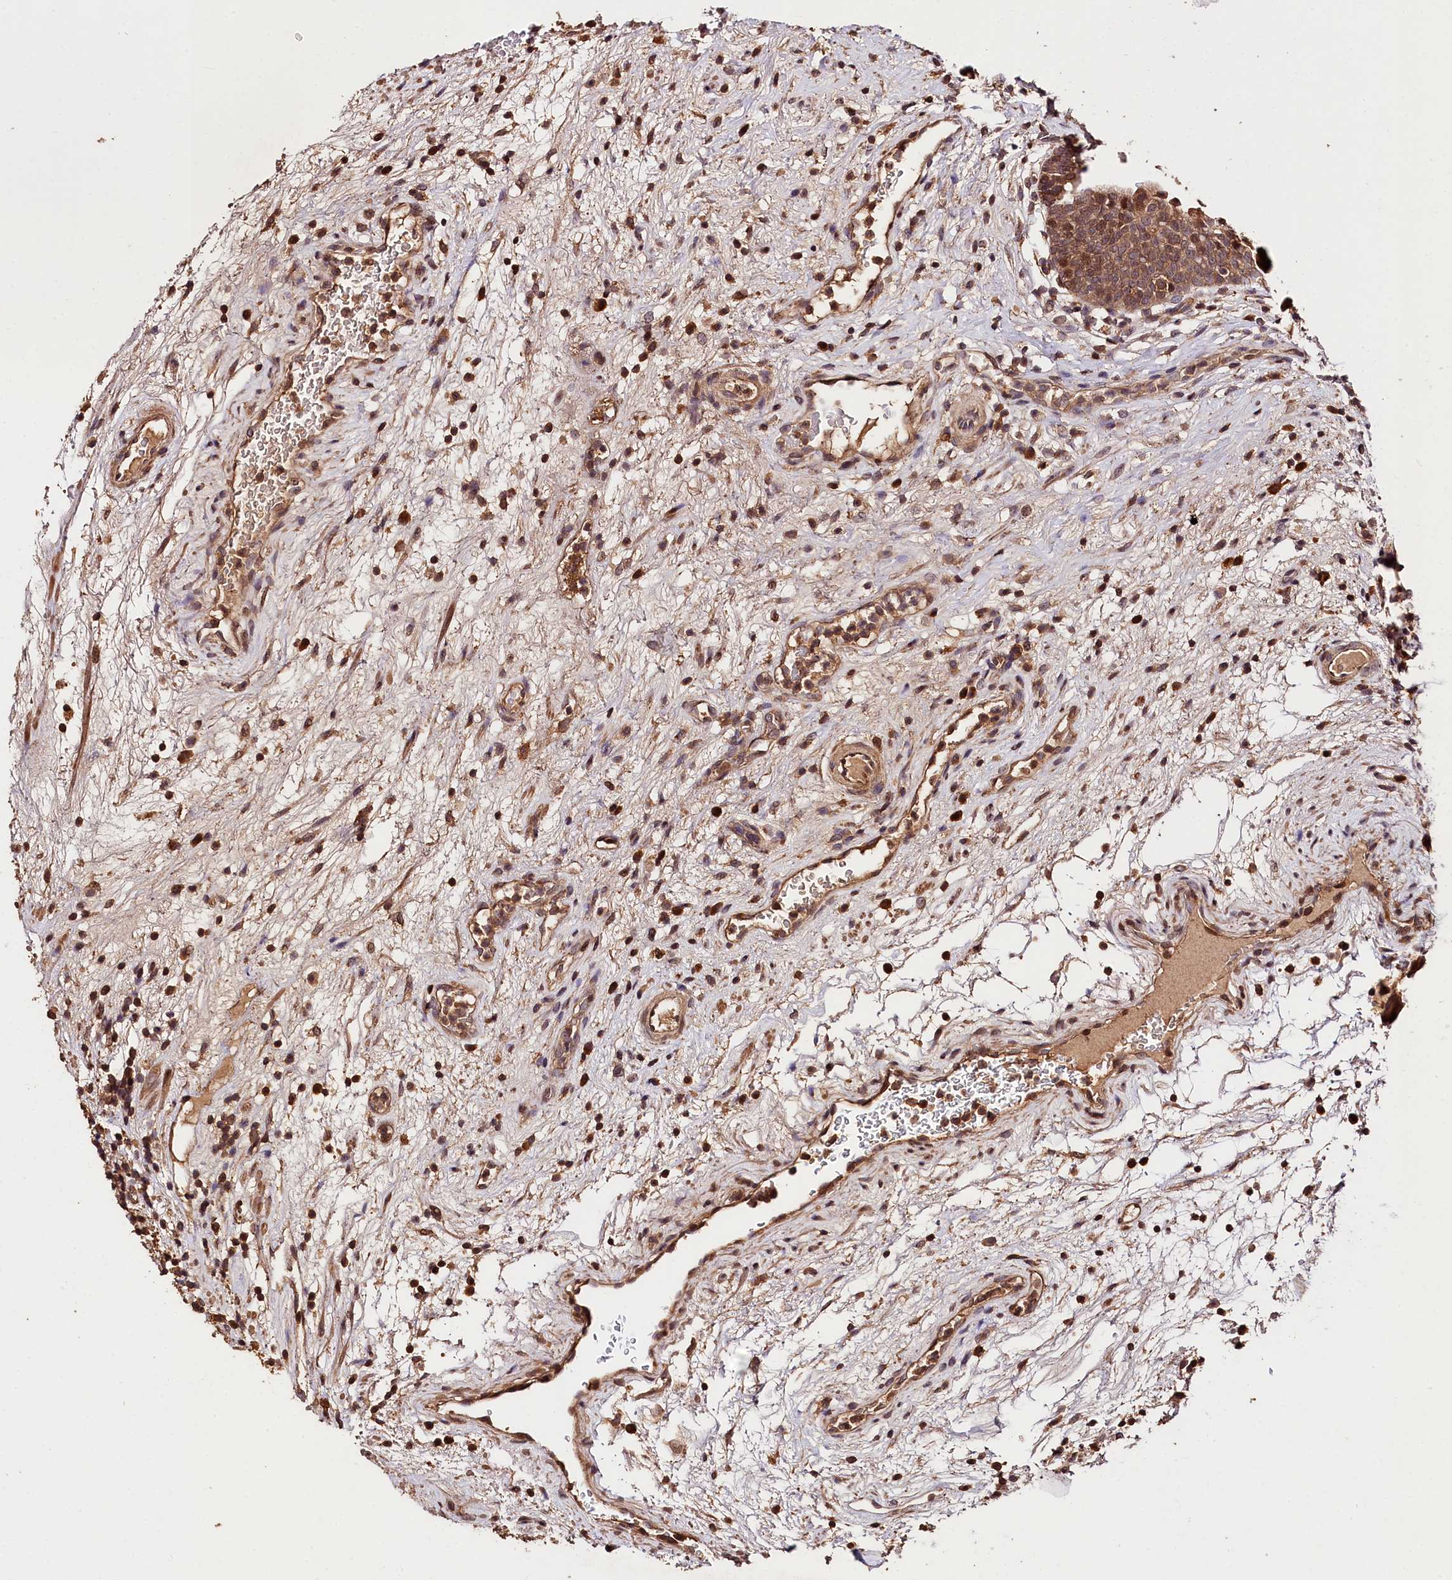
{"staining": {"intensity": "moderate", "quantity": ">75%", "location": "cytoplasmic/membranous,nuclear"}, "tissue": "urinary bladder", "cell_type": "Urothelial cells", "image_type": "normal", "snomed": [{"axis": "morphology", "description": "Normal tissue, NOS"}, {"axis": "topography", "description": "Urinary bladder"}], "caption": "Normal urinary bladder shows moderate cytoplasmic/membranous,nuclear positivity in approximately >75% of urothelial cells.", "gene": "KPTN", "patient": {"sex": "male", "age": 71}}